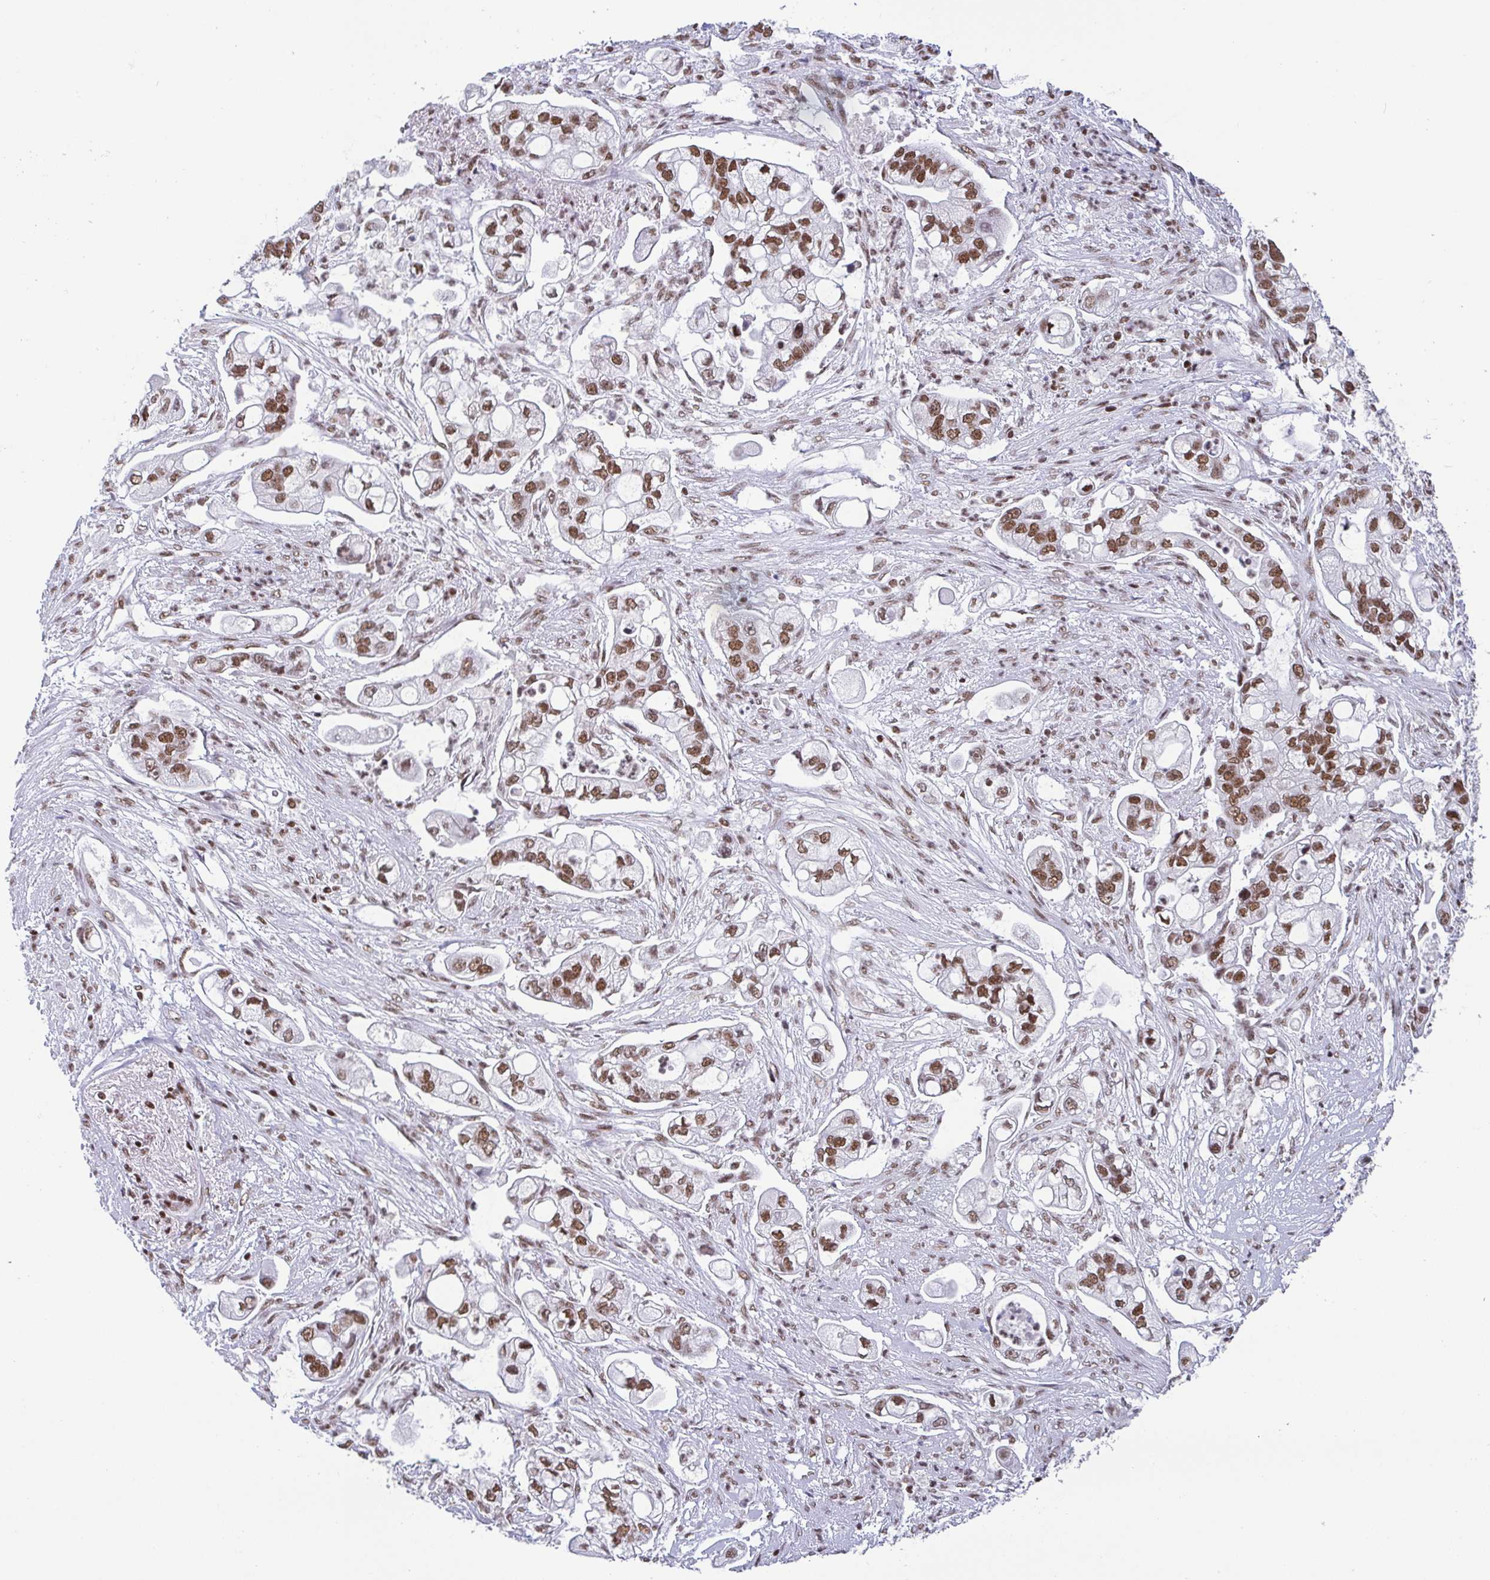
{"staining": {"intensity": "moderate", "quantity": ">75%", "location": "nuclear"}, "tissue": "pancreatic cancer", "cell_type": "Tumor cells", "image_type": "cancer", "snomed": [{"axis": "morphology", "description": "Adenocarcinoma, NOS"}, {"axis": "topography", "description": "Pancreas"}], "caption": "Immunohistochemical staining of pancreatic cancer displays moderate nuclear protein staining in about >75% of tumor cells.", "gene": "CTCF", "patient": {"sex": "female", "age": 69}}